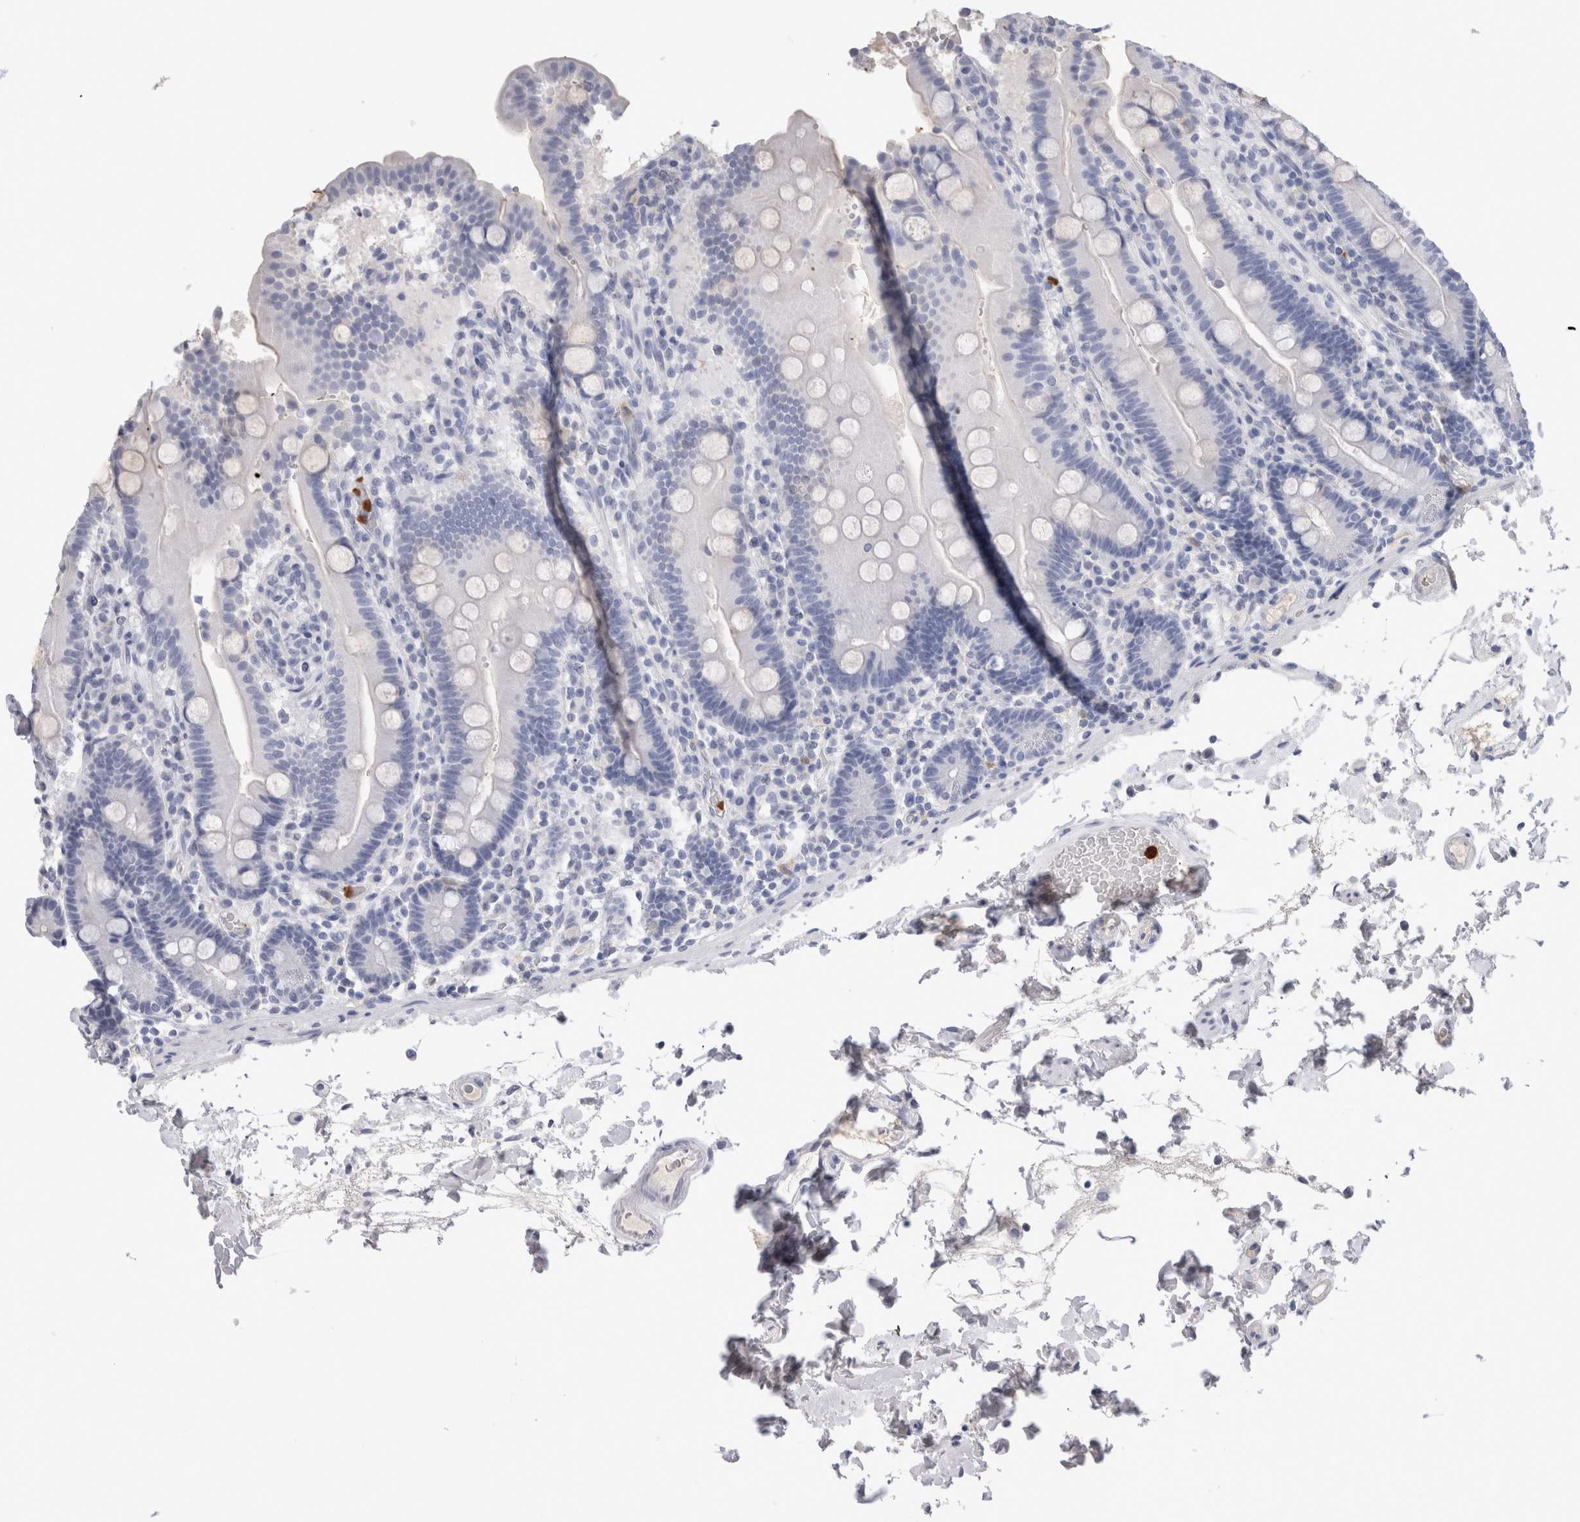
{"staining": {"intensity": "negative", "quantity": "none", "location": "none"}, "tissue": "duodenum", "cell_type": "Glandular cells", "image_type": "normal", "snomed": [{"axis": "morphology", "description": "Normal tissue, NOS"}, {"axis": "topography", "description": "Small intestine, NOS"}], "caption": "A high-resolution photomicrograph shows immunohistochemistry staining of normal duodenum, which shows no significant staining in glandular cells. (Stains: DAB (3,3'-diaminobenzidine) IHC with hematoxylin counter stain, Microscopy: brightfield microscopy at high magnification).", "gene": "S100A12", "patient": {"sex": "female", "age": 71}}